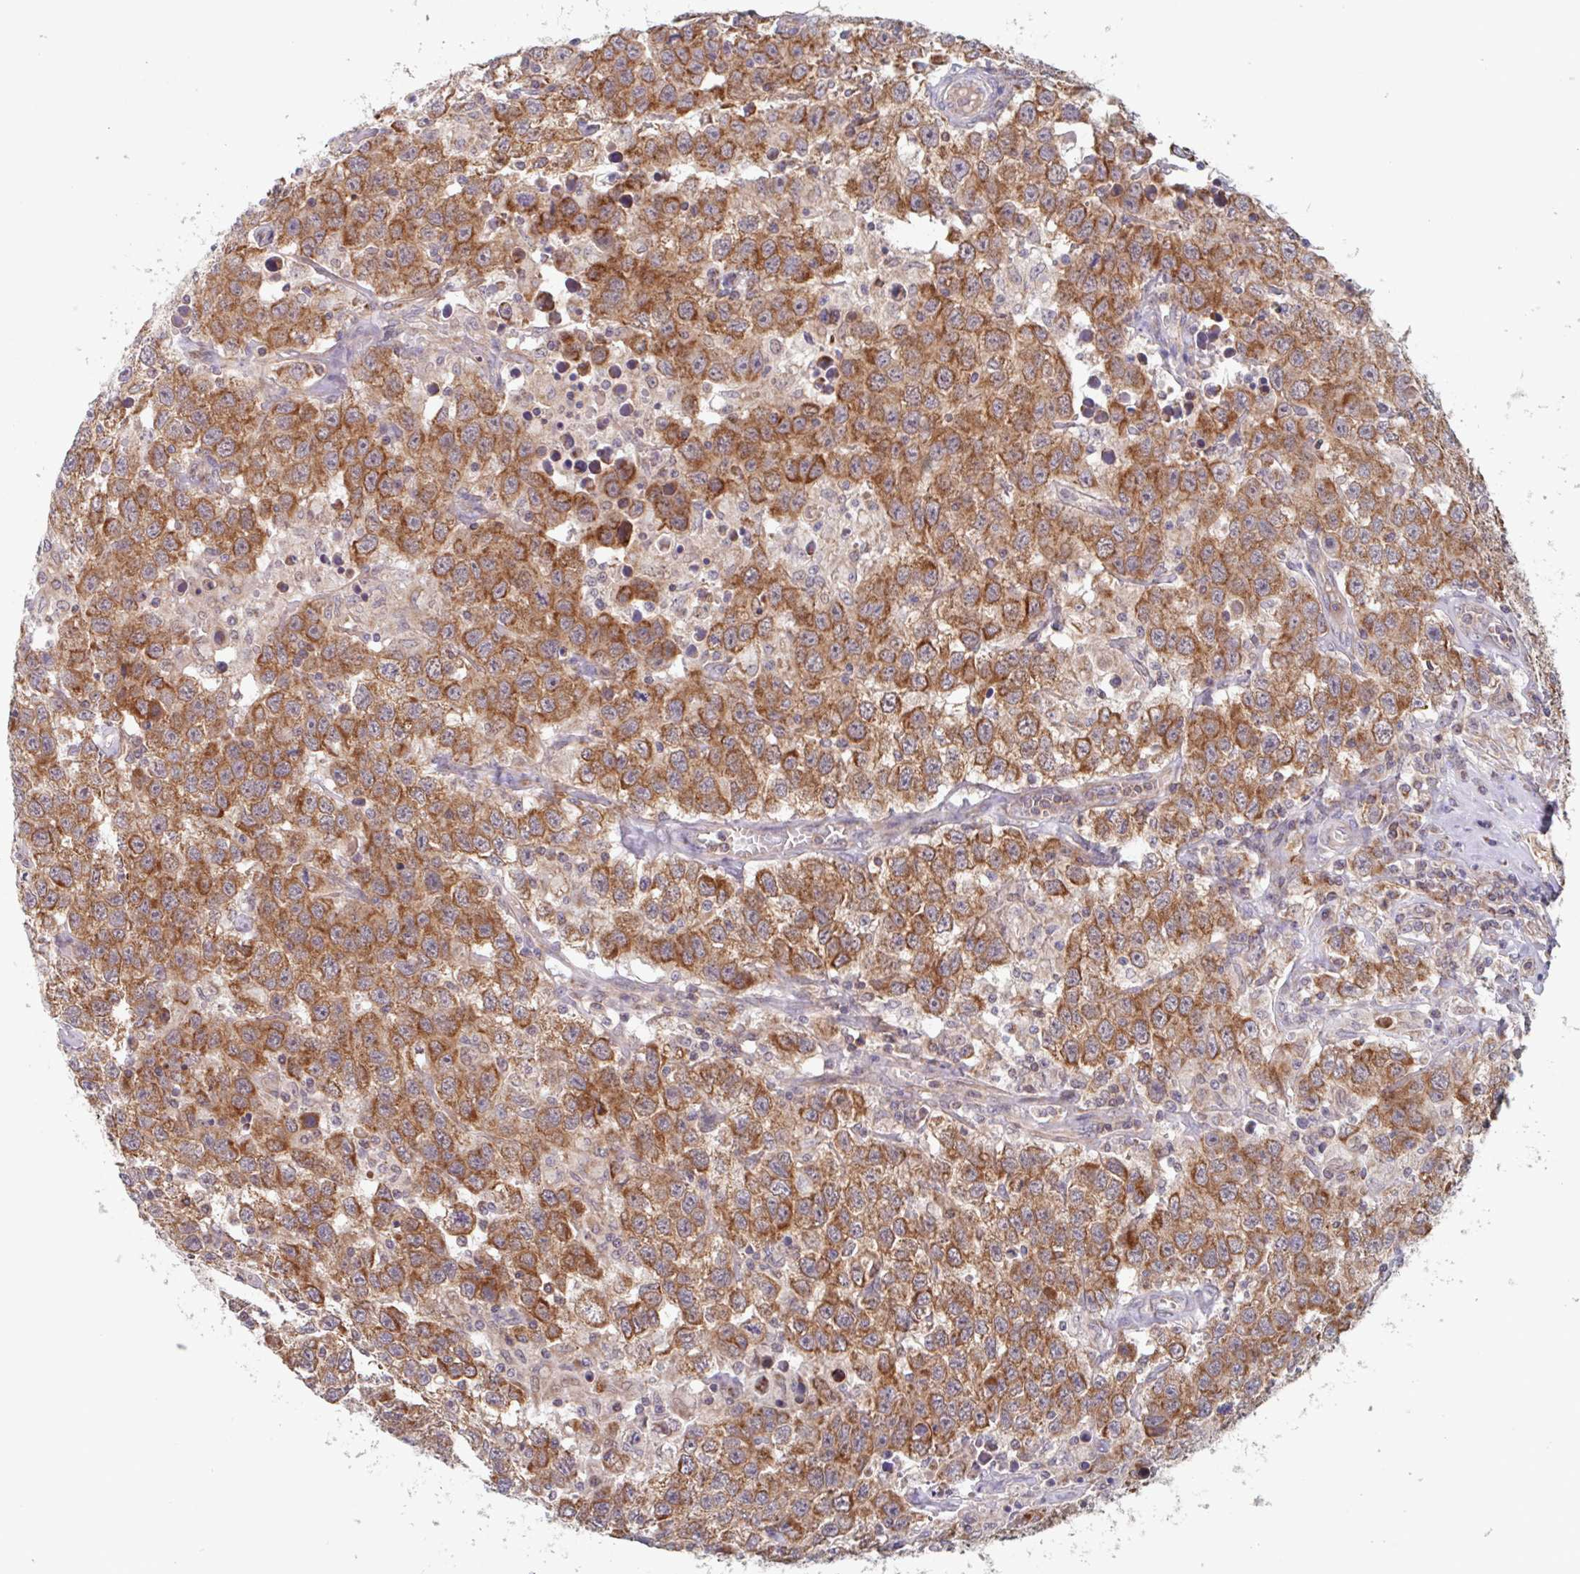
{"staining": {"intensity": "strong", "quantity": ">75%", "location": "cytoplasmic/membranous"}, "tissue": "testis cancer", "cell_type": "Tumor cells", "image_type": "cancer", "snomed": [{"axis": "morphology", "description": "Seminoma, NOS"}, {"axis": "topography", "description": "Testis"}], "caption": "Immunohistochemistry histopathology image of testis seminoma stained for a protein (brown), which shows high levels of strong cytoplasmic/membranous positivity in approximately >75% of tumor cells.", "gene": "SURF1", "patient": {"sex": "male", "age": 41}}